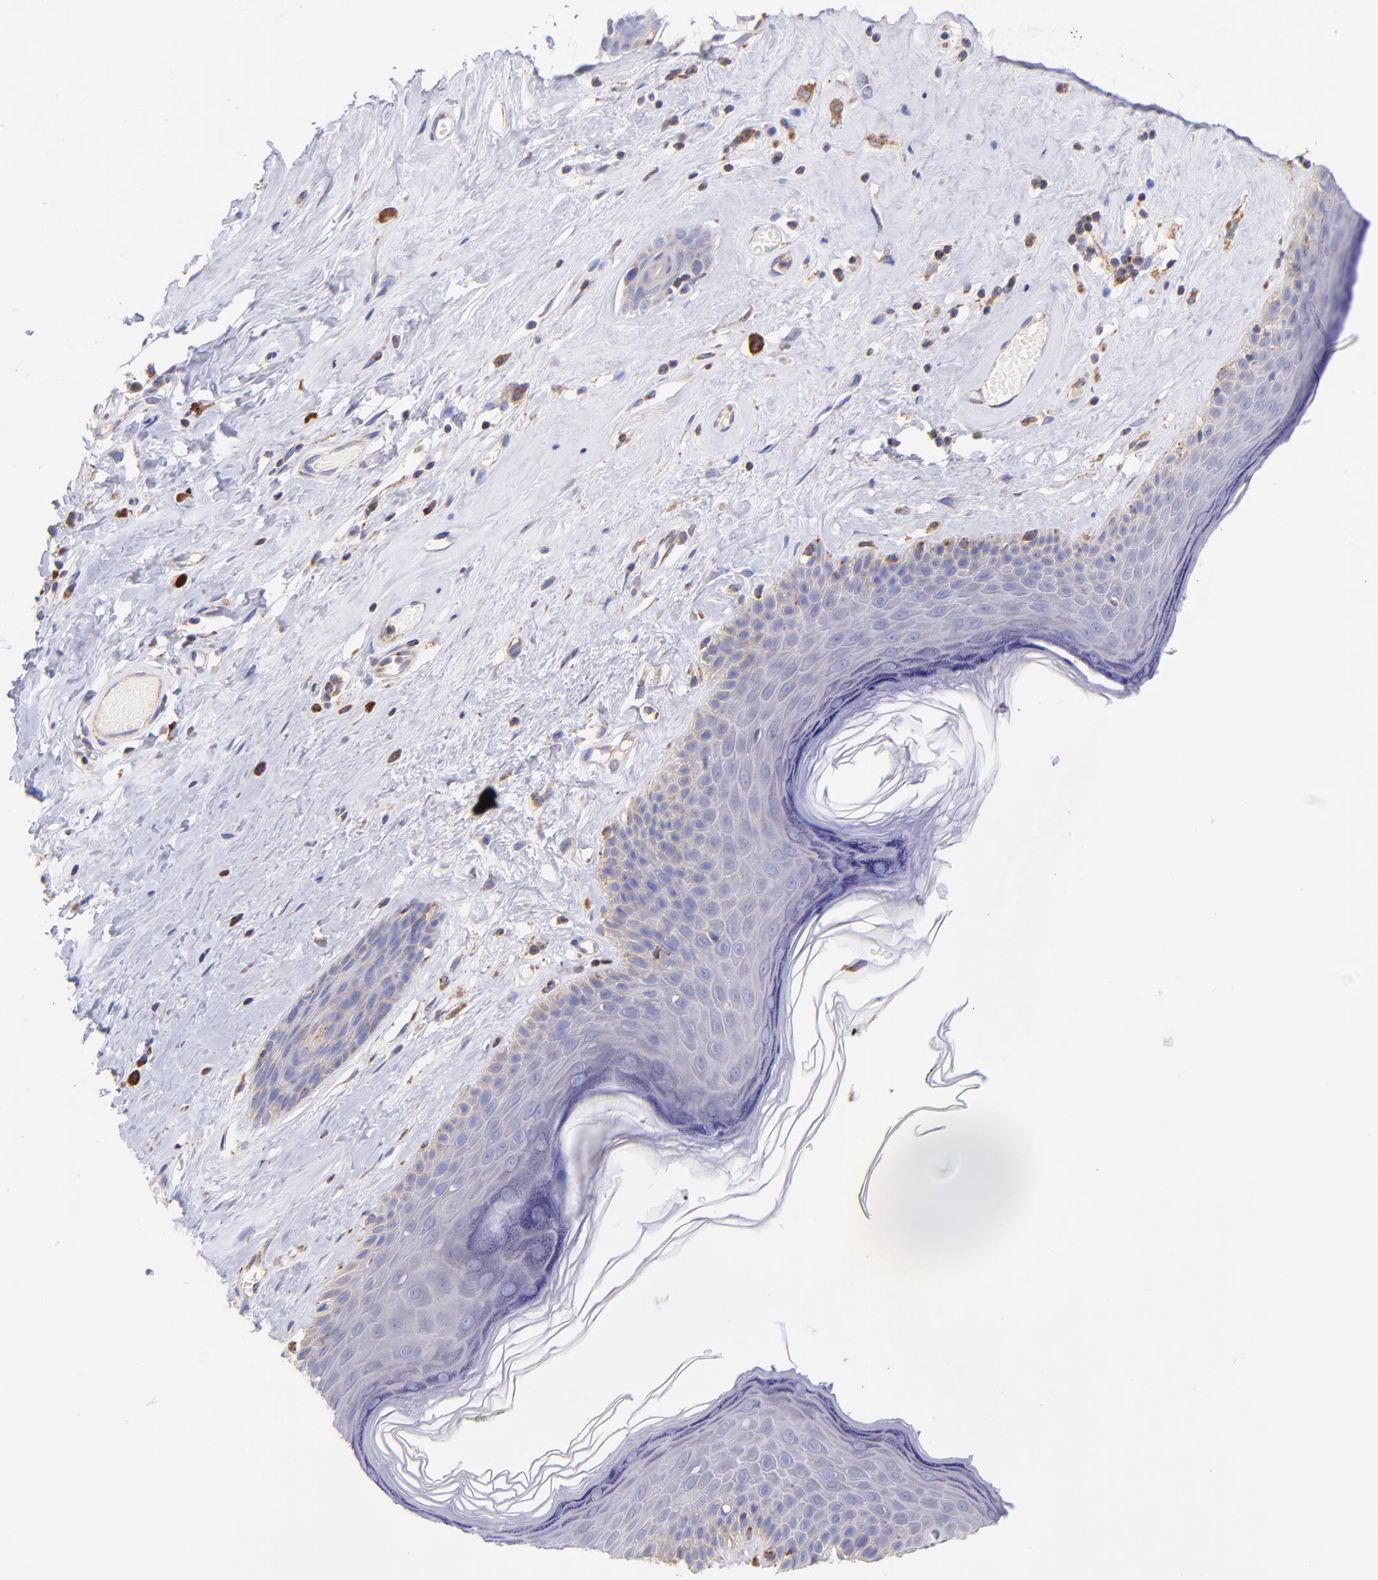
{"staining": {"intensity": "weak", "quantity": "25%-75%", "location": "cytoplasmic/membranous"}, "tissue": "skin", "cell_type": "Epidermal cells", "image_type": "normal", "snomed": [{"axis": "morphology", "description": "Normal tissue, NOS"}, {"axis": "morphology", "description": "Inflammation, NOS"}, {"axis": "topography", "description": "Vulva"}], "caption": "Epidermal cells exhibit weak cytoplasmic/membranous expression in approximately 25%-75% of cells in unremarkable skin.", "gene": "PREX1", "patient": {"sex": "female", "age": 84}}